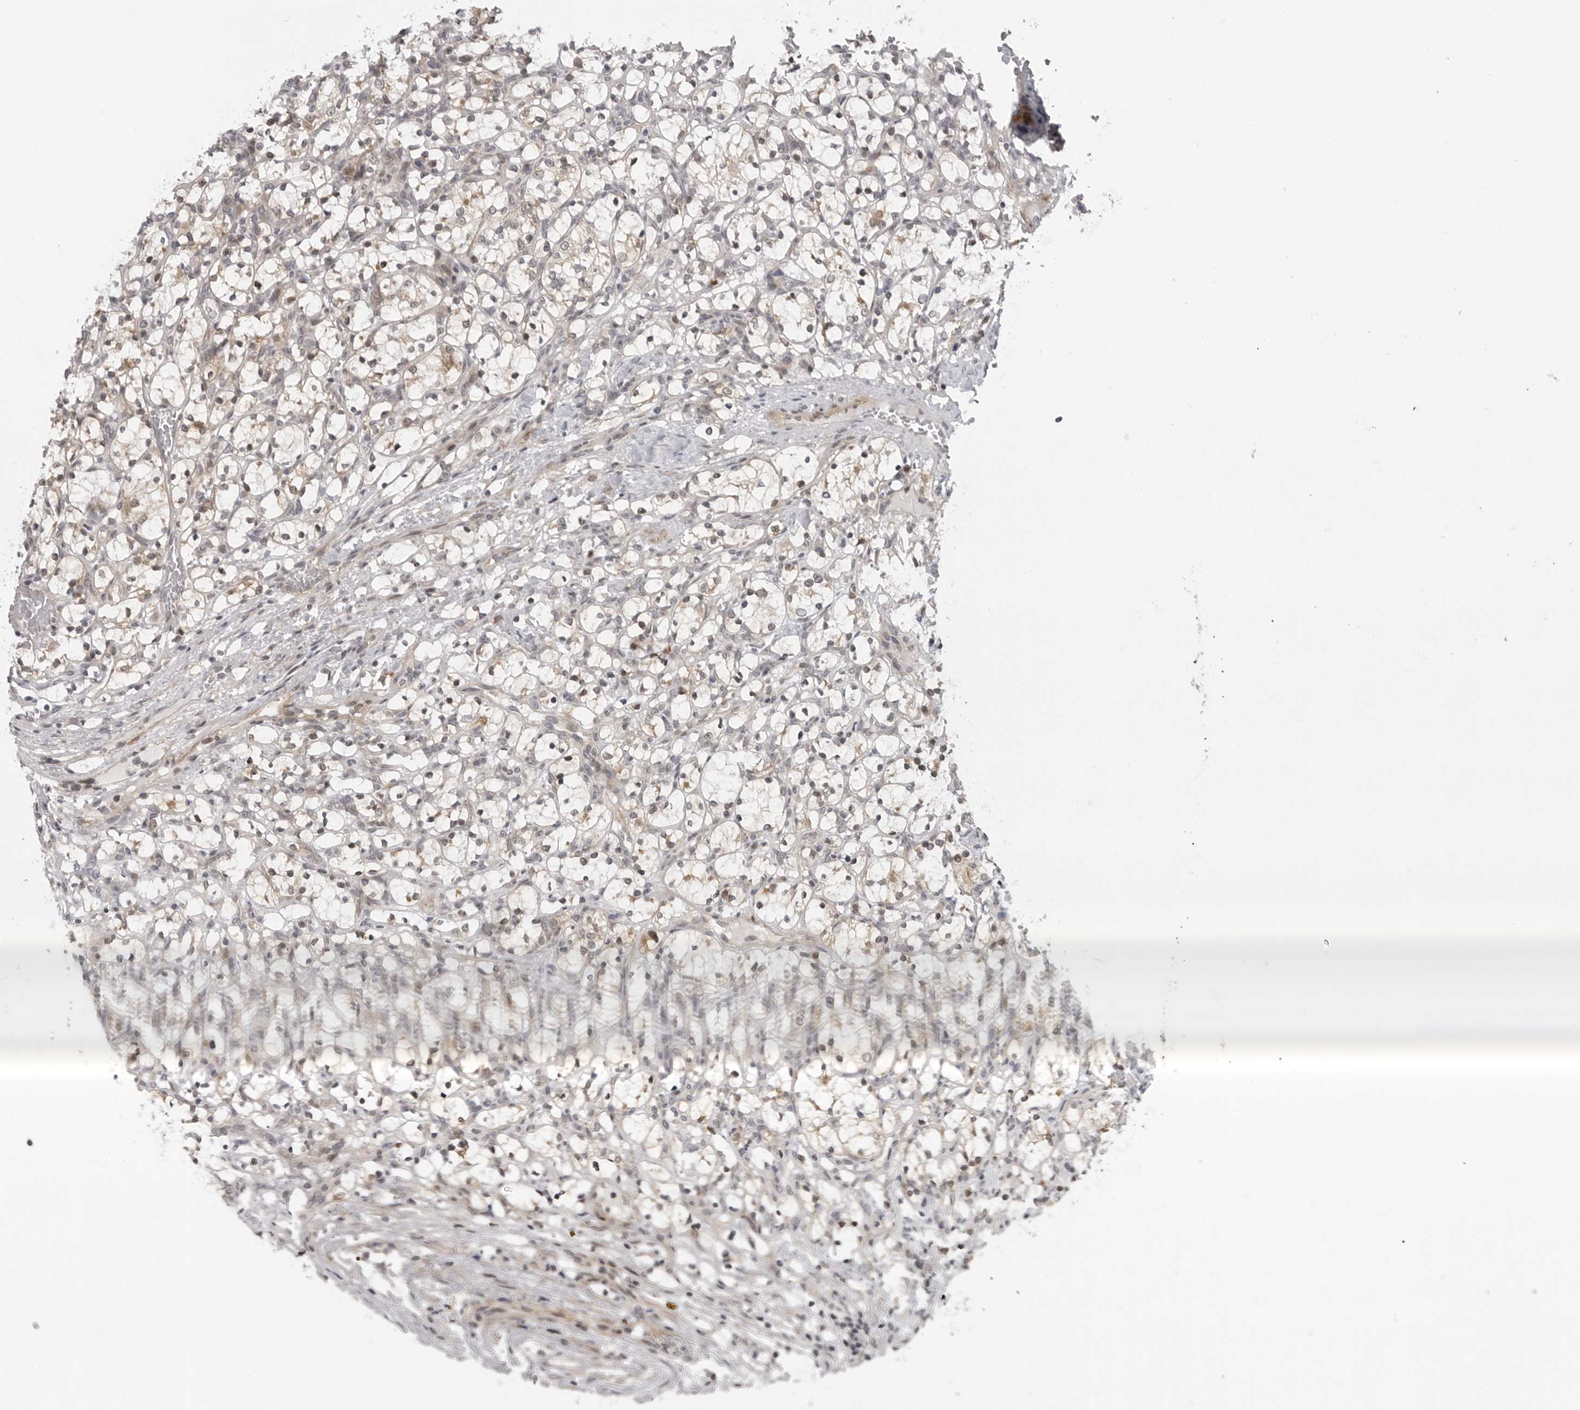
{"staining": {"intensity": "weak", "quantity": ">75%", "location": "cytoplasmic/membranous,nuclear"}, "tissue": "renal cancer", "cell_type": "Tumor cells", "image_type": "cancer", "snomed": [{"axis": "morphology", "description": "Adenocarcinoma, NOS"}, {"axis": "topography", "description": "Kidney"}], "caption": "A high-resolution photomicrograph shows immunohistochemistry (IHC) staining of renal adenocarcinoma, which demonstrates weak cytoplasmic/membranous and nuclear positivity in approximately >75% of tumor cells.", "gene": "ALPK2", "patient": {"sex": "female", "age": 69}}